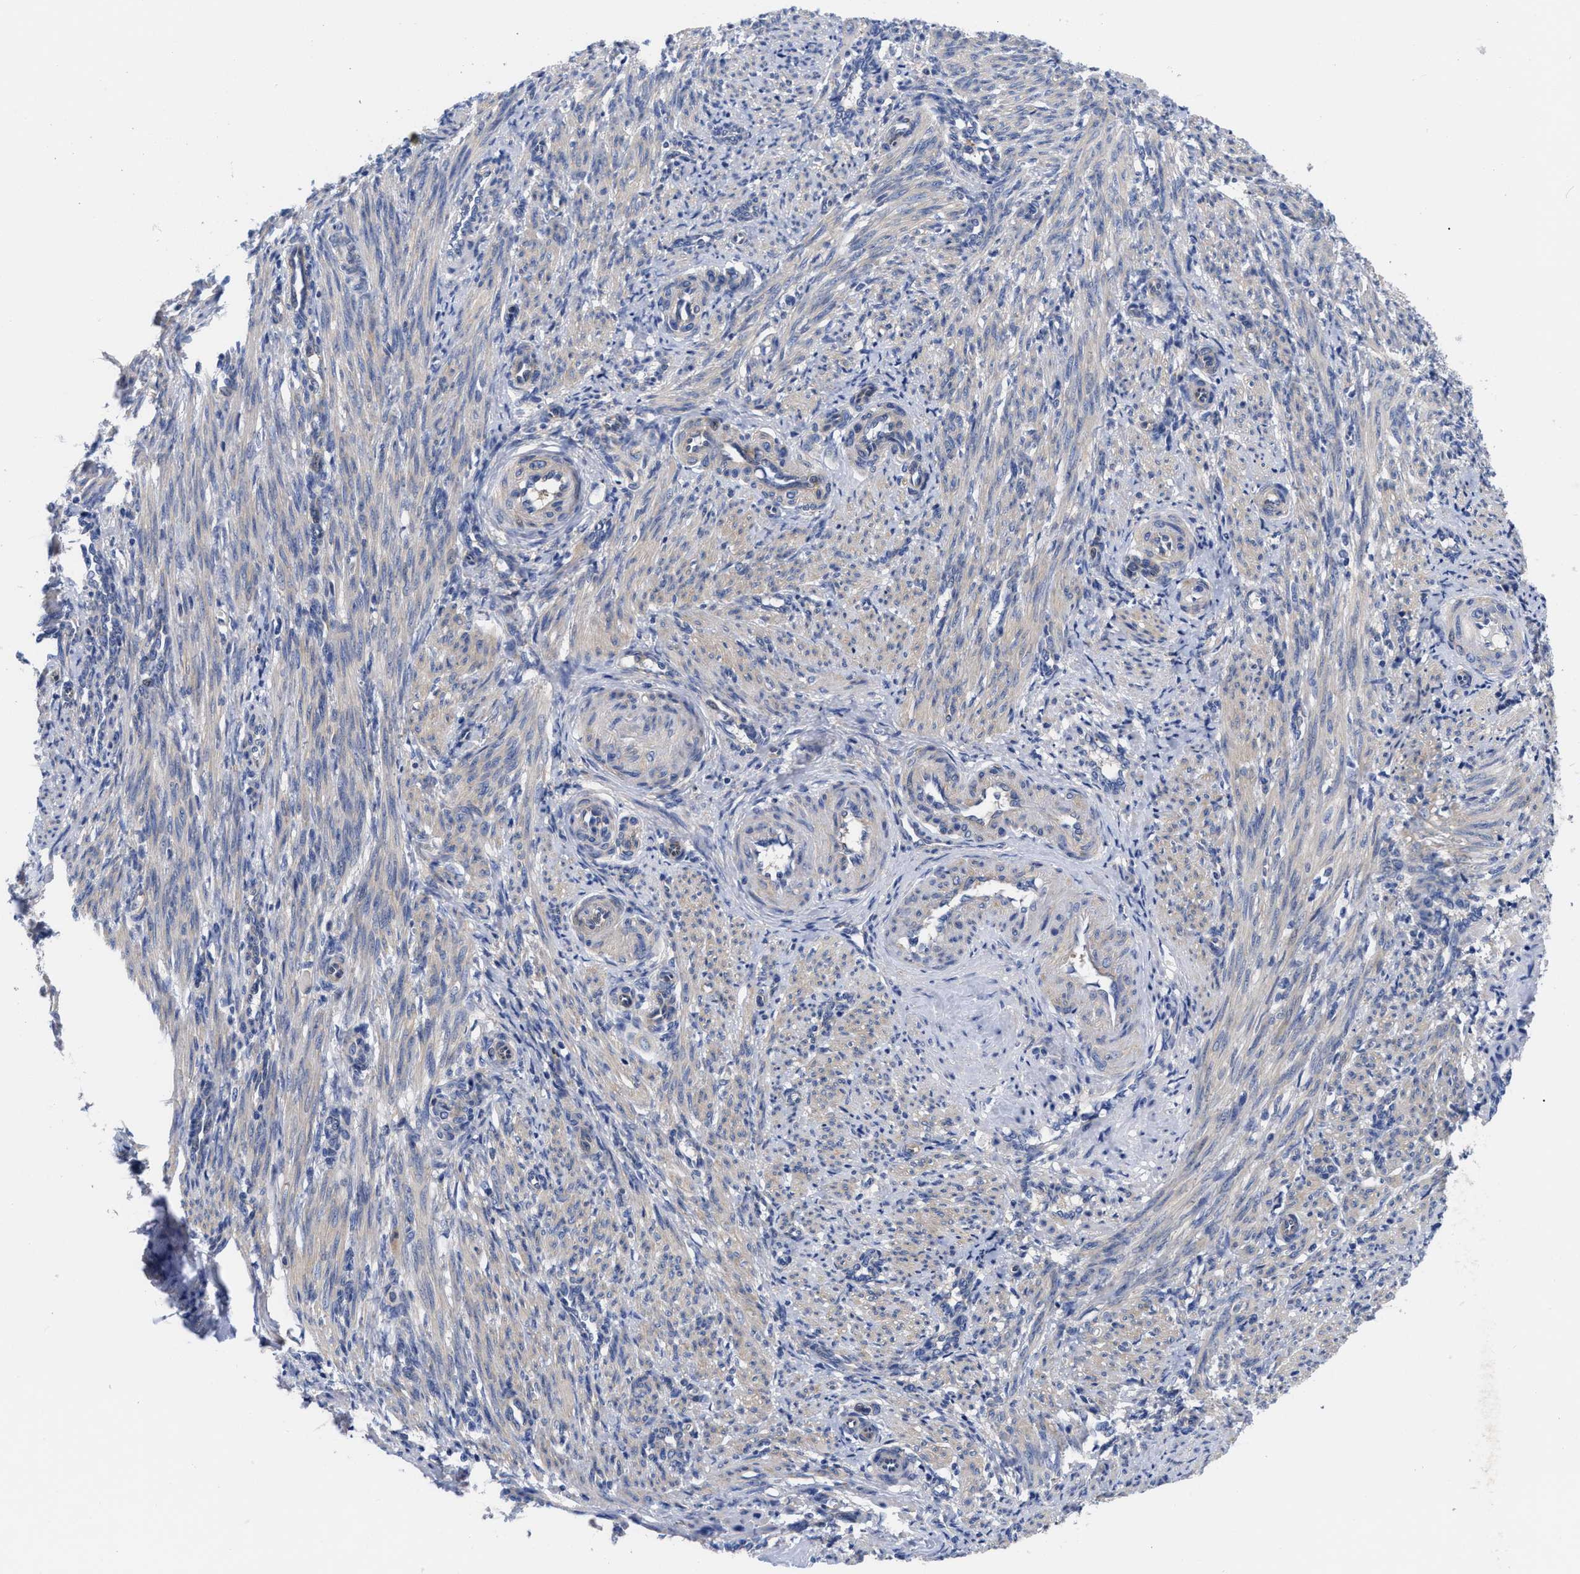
{"staining": {"intensity": "weak", "quantity": "<25%", "location": "cytoplasmic/membranous"}, "tissue": "smooth muscle", "cell_type": "Smooth muscle cells", "image_type": "normal", "snomed": [{"axis": "morphology", "description": "Normal tissue, NOS"}, {"axis": "topography", "description": "Endometrium"}], "caption": "This is an immunohistochemistry image of normal smooth muscle. There is no positivity in smooth muscle cells.", "gene": "RBKS", "patient": {"sex": "female", "age": 33}}